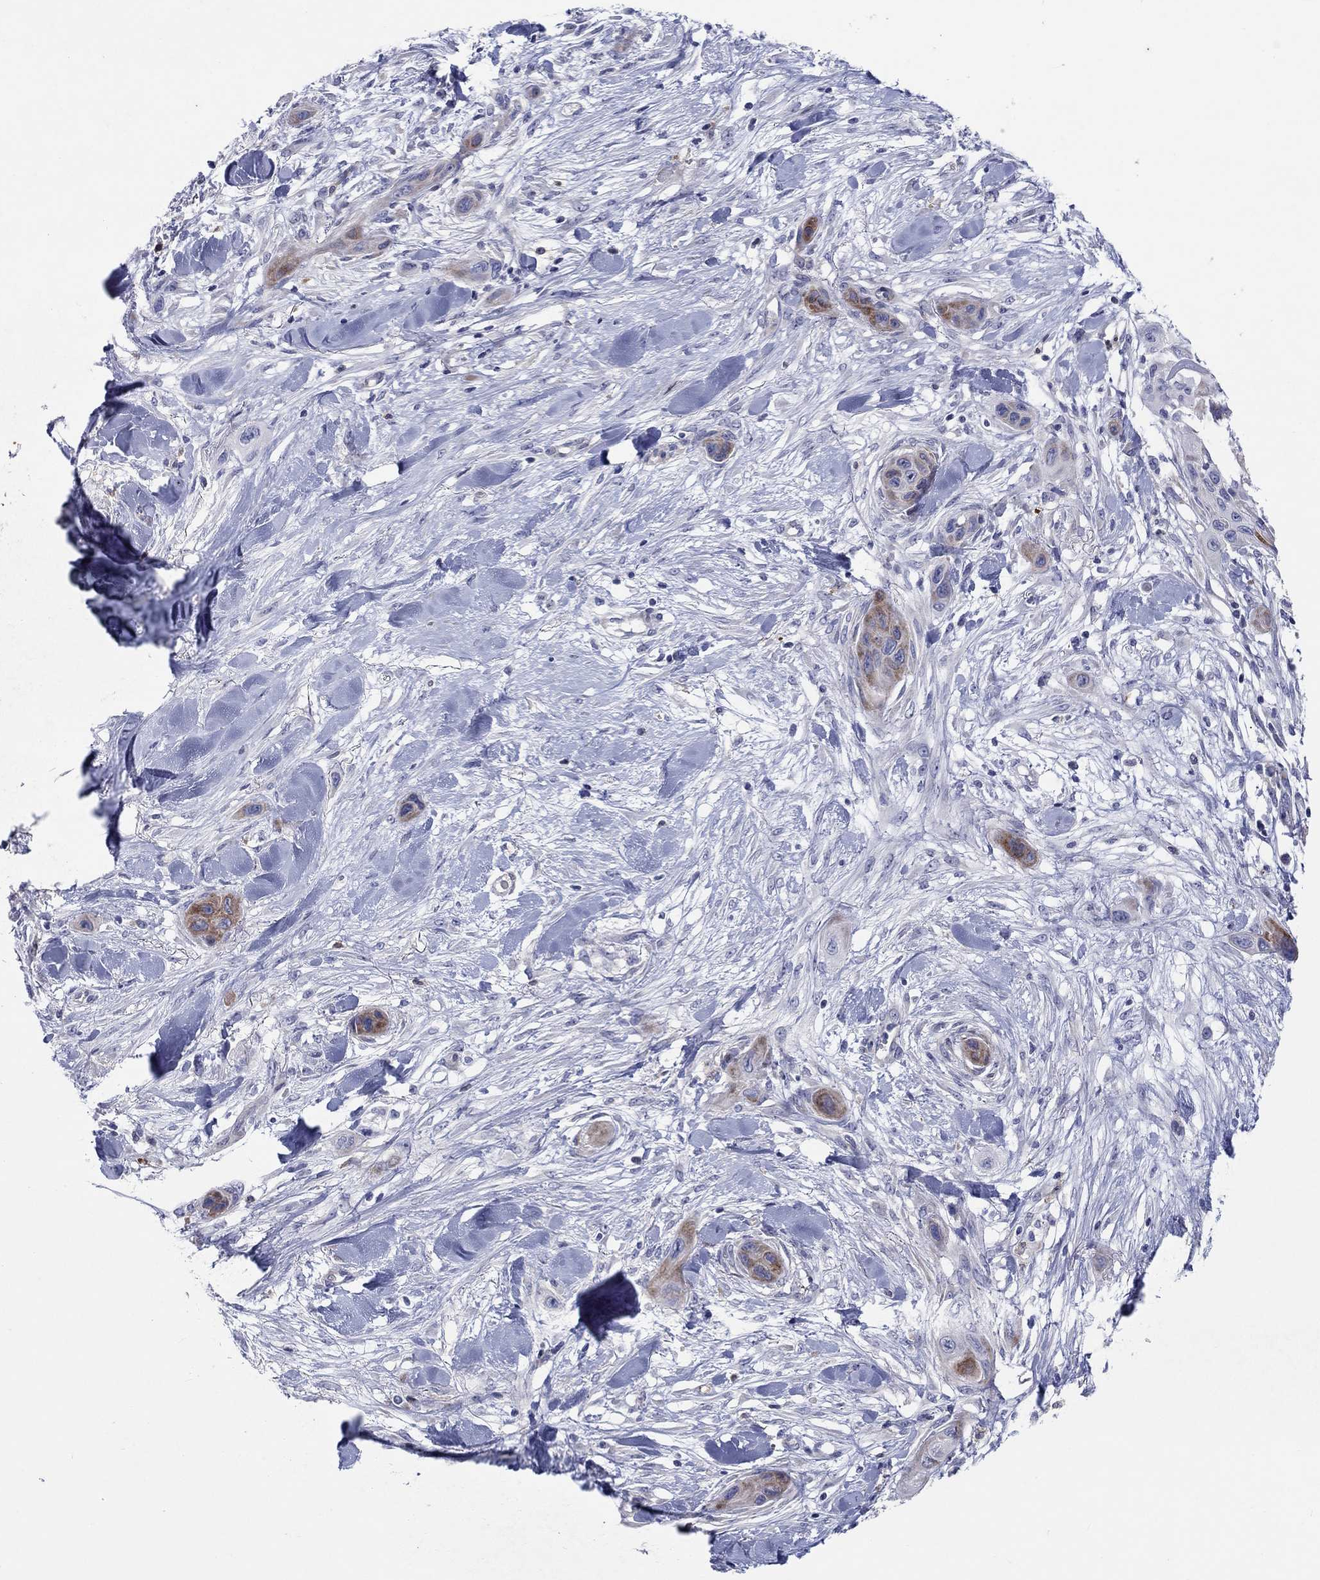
{"staining": {"intensity": "moderate", "quantity": "<25%", "location": "cytoplasmic/membranous"}, "tissue": "skin cancer", "cell_type": "Tumor cells", "image_type": "cancer", "snomed": [{"axis": "morphology", "description": "Squamous cell carcinoma, NOS"}, {"axis": "topography", "description": "Skin"}], "caption": "A brown stain highlights moderate cytoplasmic/membranous staining of a protein in skin cancer tumor cells.", "gene": "ARHGAP36", "patient": {"sex": "male", "age": 79}}